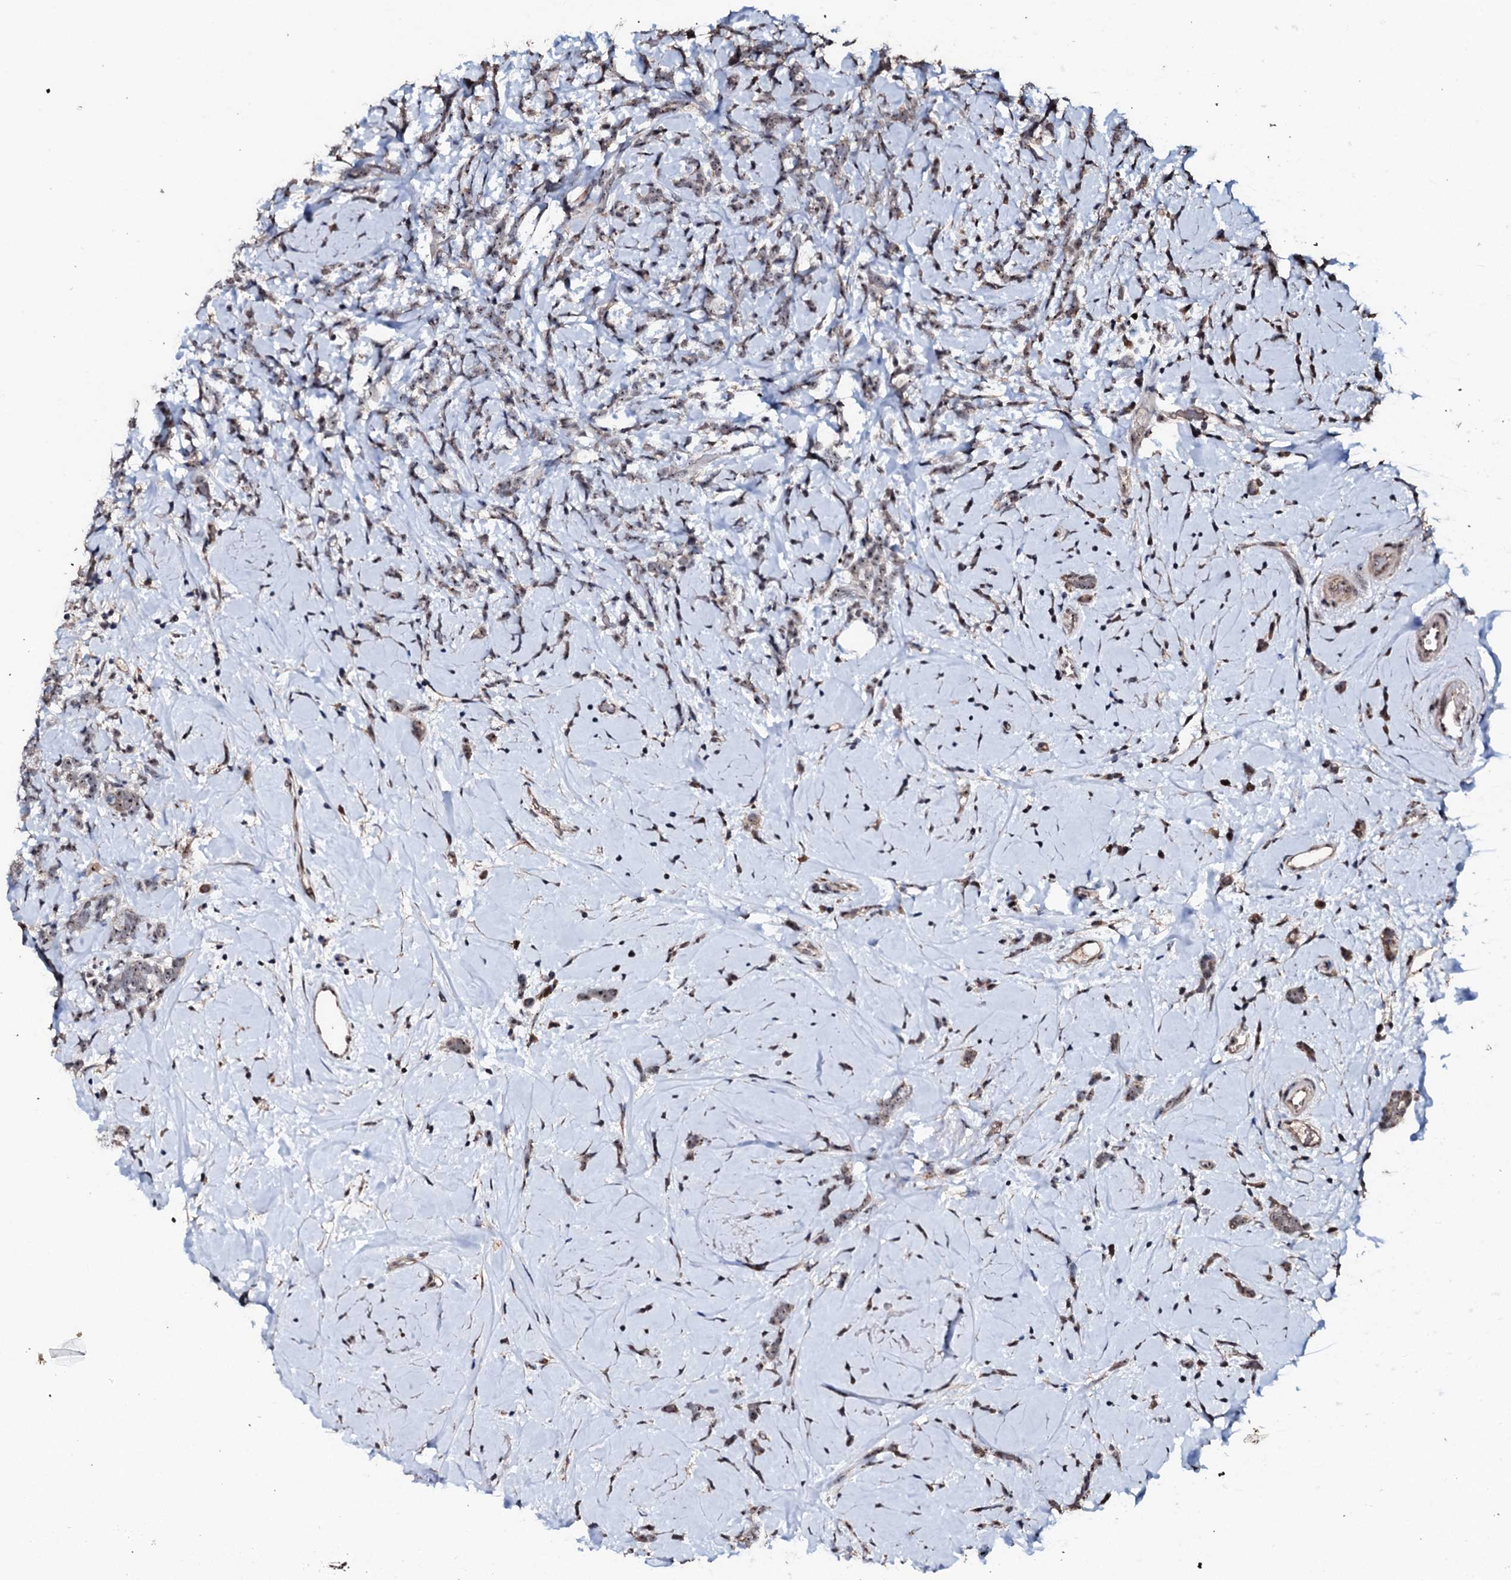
{"staining": {"intensity": "negative", "quantity": "none", "location": "none"}, "tissue": "breast cancer", "cell_type": "Tumor cells", "image_type": "cancer", "snomed": [{"axis": "morphology", "description": "Lobular carcinoma"}, {"axis": "topography", "description": "Breast"}], "caption": "There is no significant positivity in tumor cells of breast cancer. Nuclei are stained in blue.", "gene": "SUPT7L", "patient": {"sex": "female", "age": 58}}